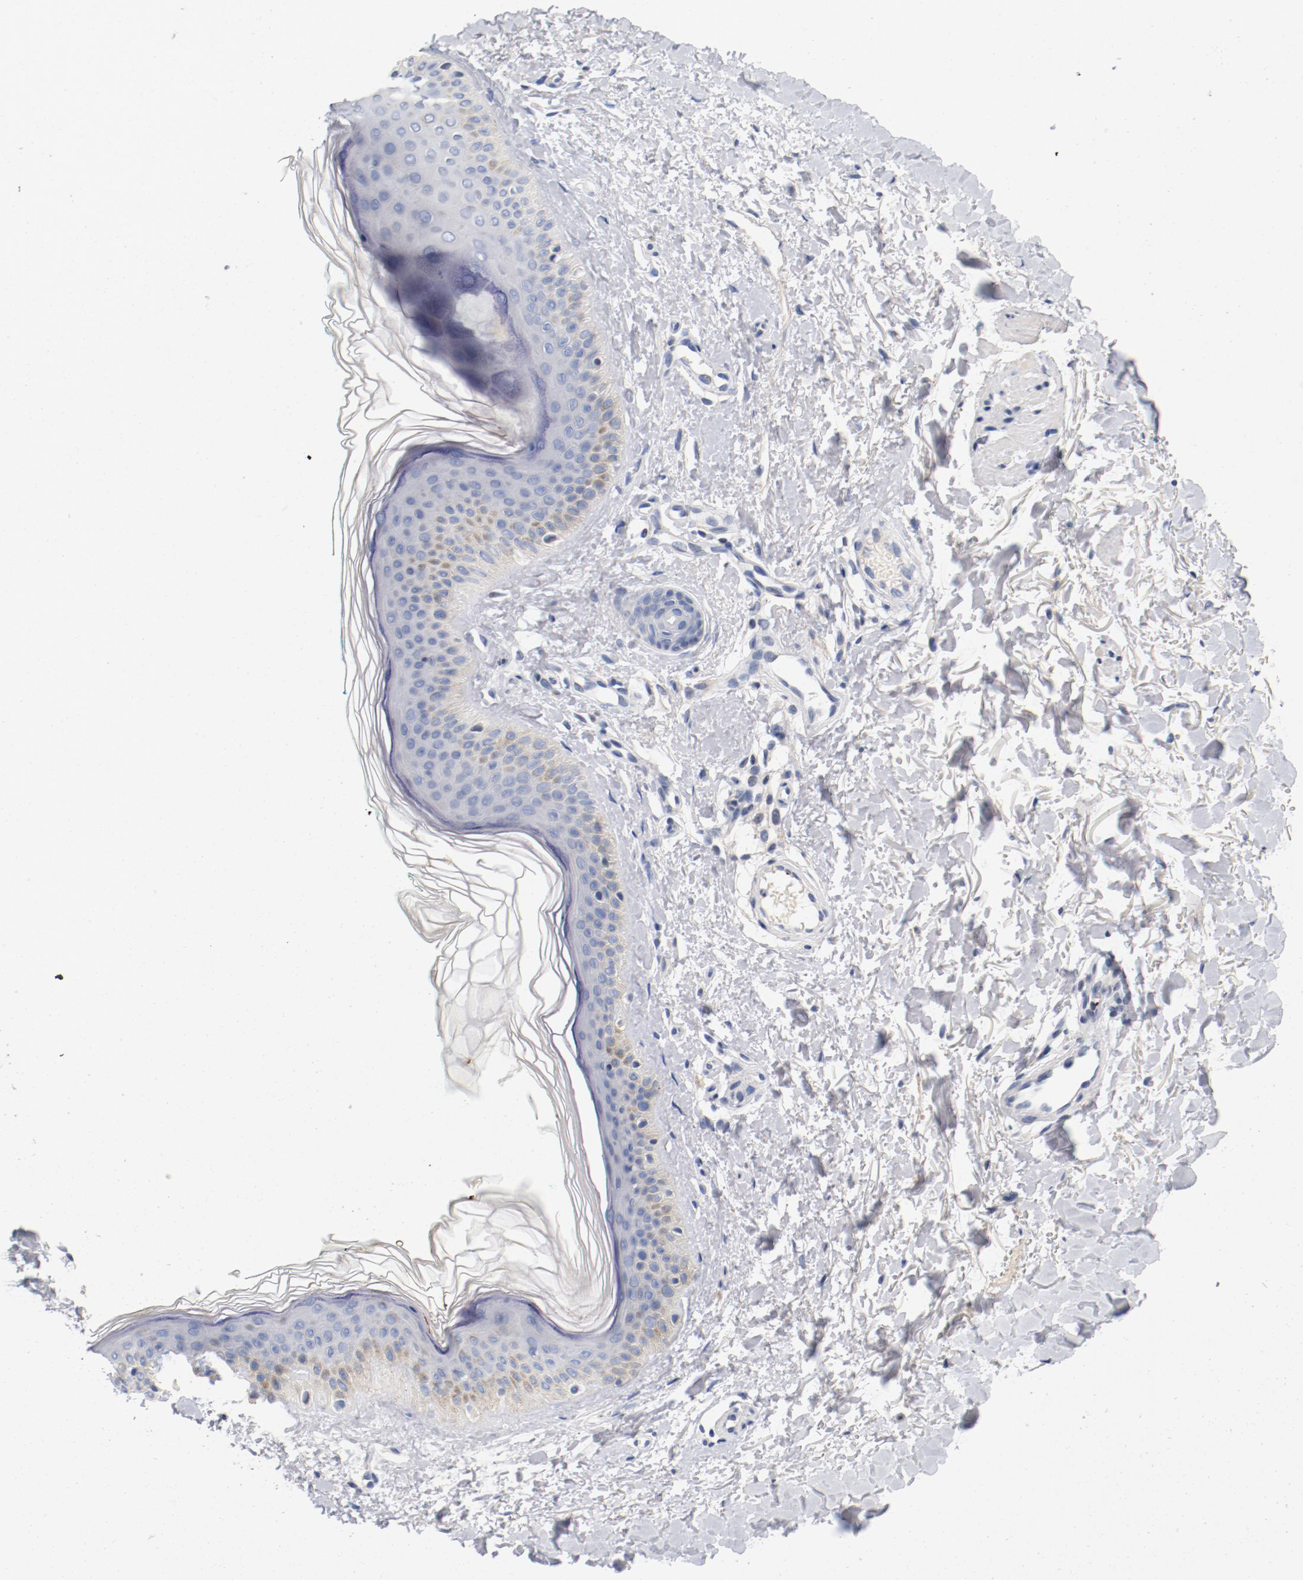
{"staining": {"intensity": "negative", "quantity": "none", "location": "none"}, "tissue": "skin", "cell_type": "Fibroblasts", "image_type": "normal", "snomed": [{"axis": "morphology", "description": "Normal tissue, NOS"}, {"axis": "topography", "description": "Skin"}], "caption": "Fibroblasts are negative for protein expression in benign human skin. (DAB immunohistochemistry visualized using brightfield microscopy, high magnification).", "gene": "PIM1", "patient": {"sex": "male", "age": 71}}